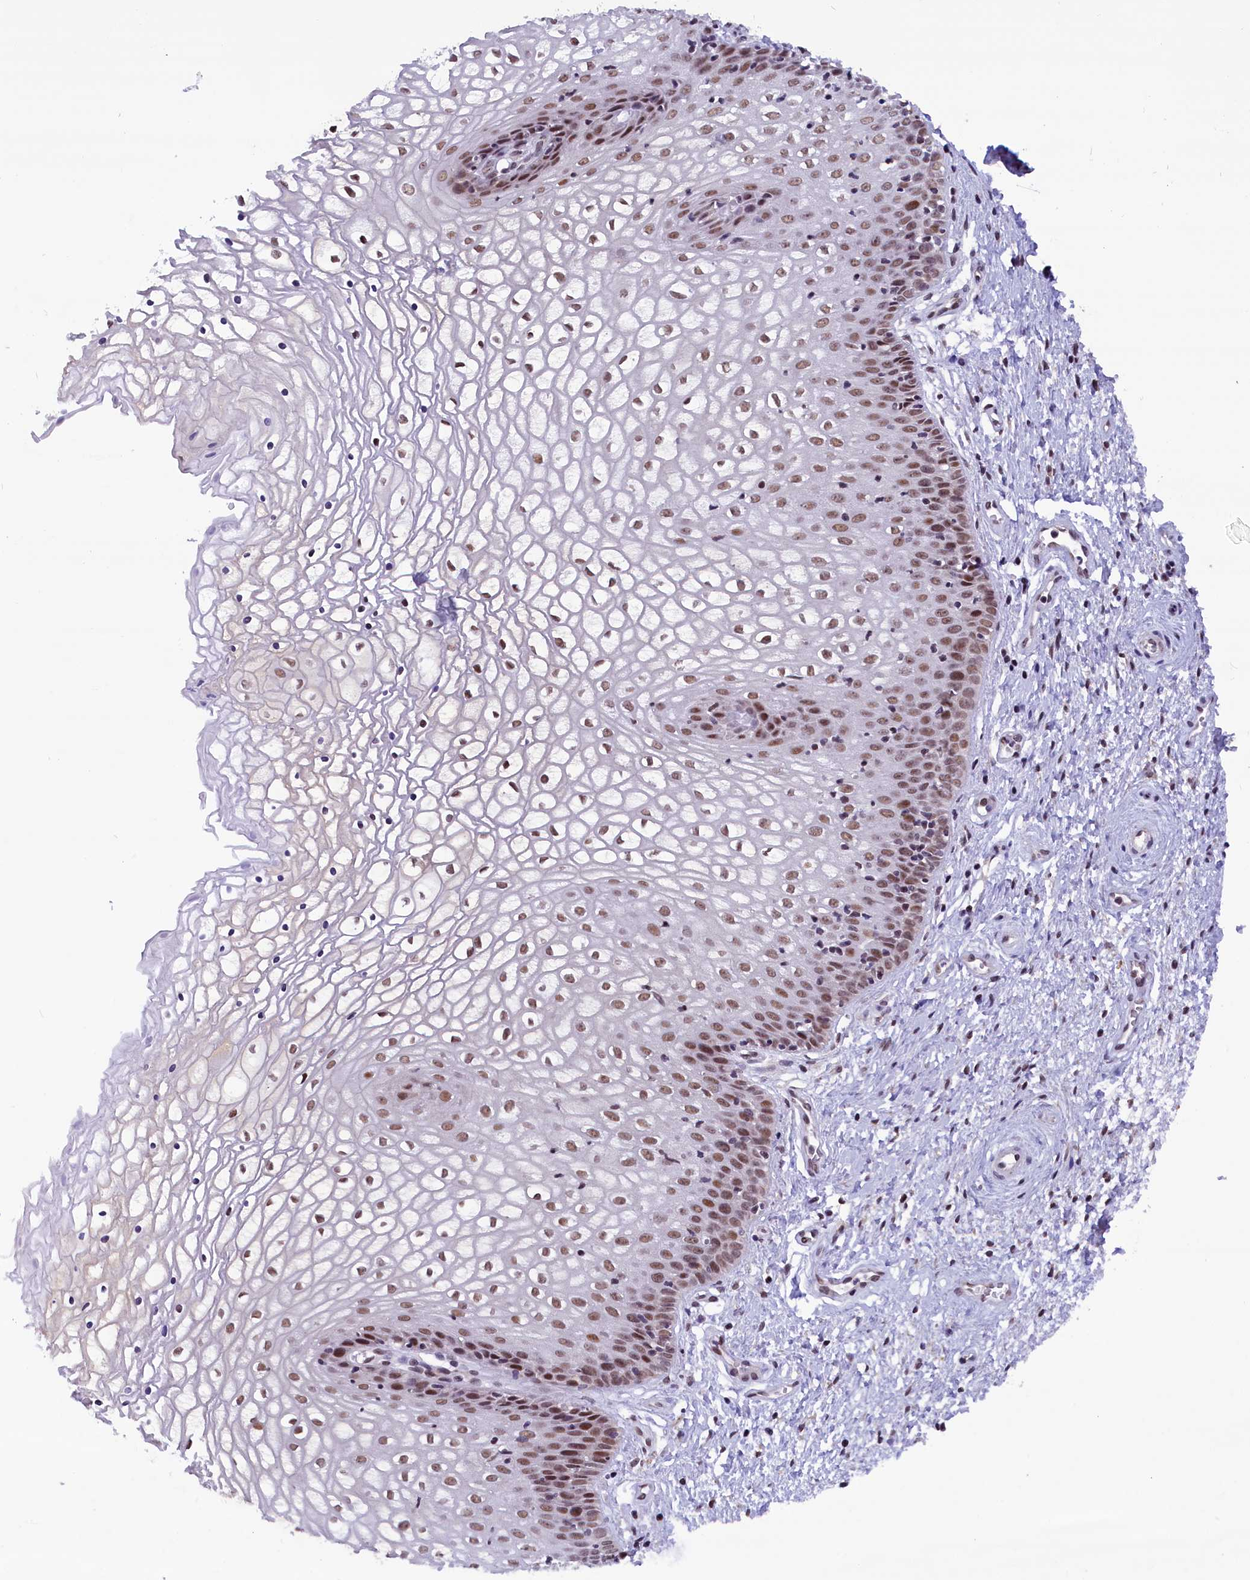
{"staining": {"intensity": "moderate", "quantity": ">75%", "location": "nuclear"}, "tissue": "vagina", "cell_type": "Squamous epithelial cells", "image_type": "normal", "snomed": [{"axis": "morphology", "description": "Normal tissue, NOS"}, {"axis": "topography", "description": "Vagina"}], "caption": "Immunohistochemistry (IHC) image of unremarkable vagina: vagina stained using immunohistochemistry displays medium levels of moderate protein expression localized specifically in the nuclear of squamous epithelial cells, appearing as a nuclear brown color.", "gene": "CDYL2", "patient": {"sex": "female", "age": 34}}